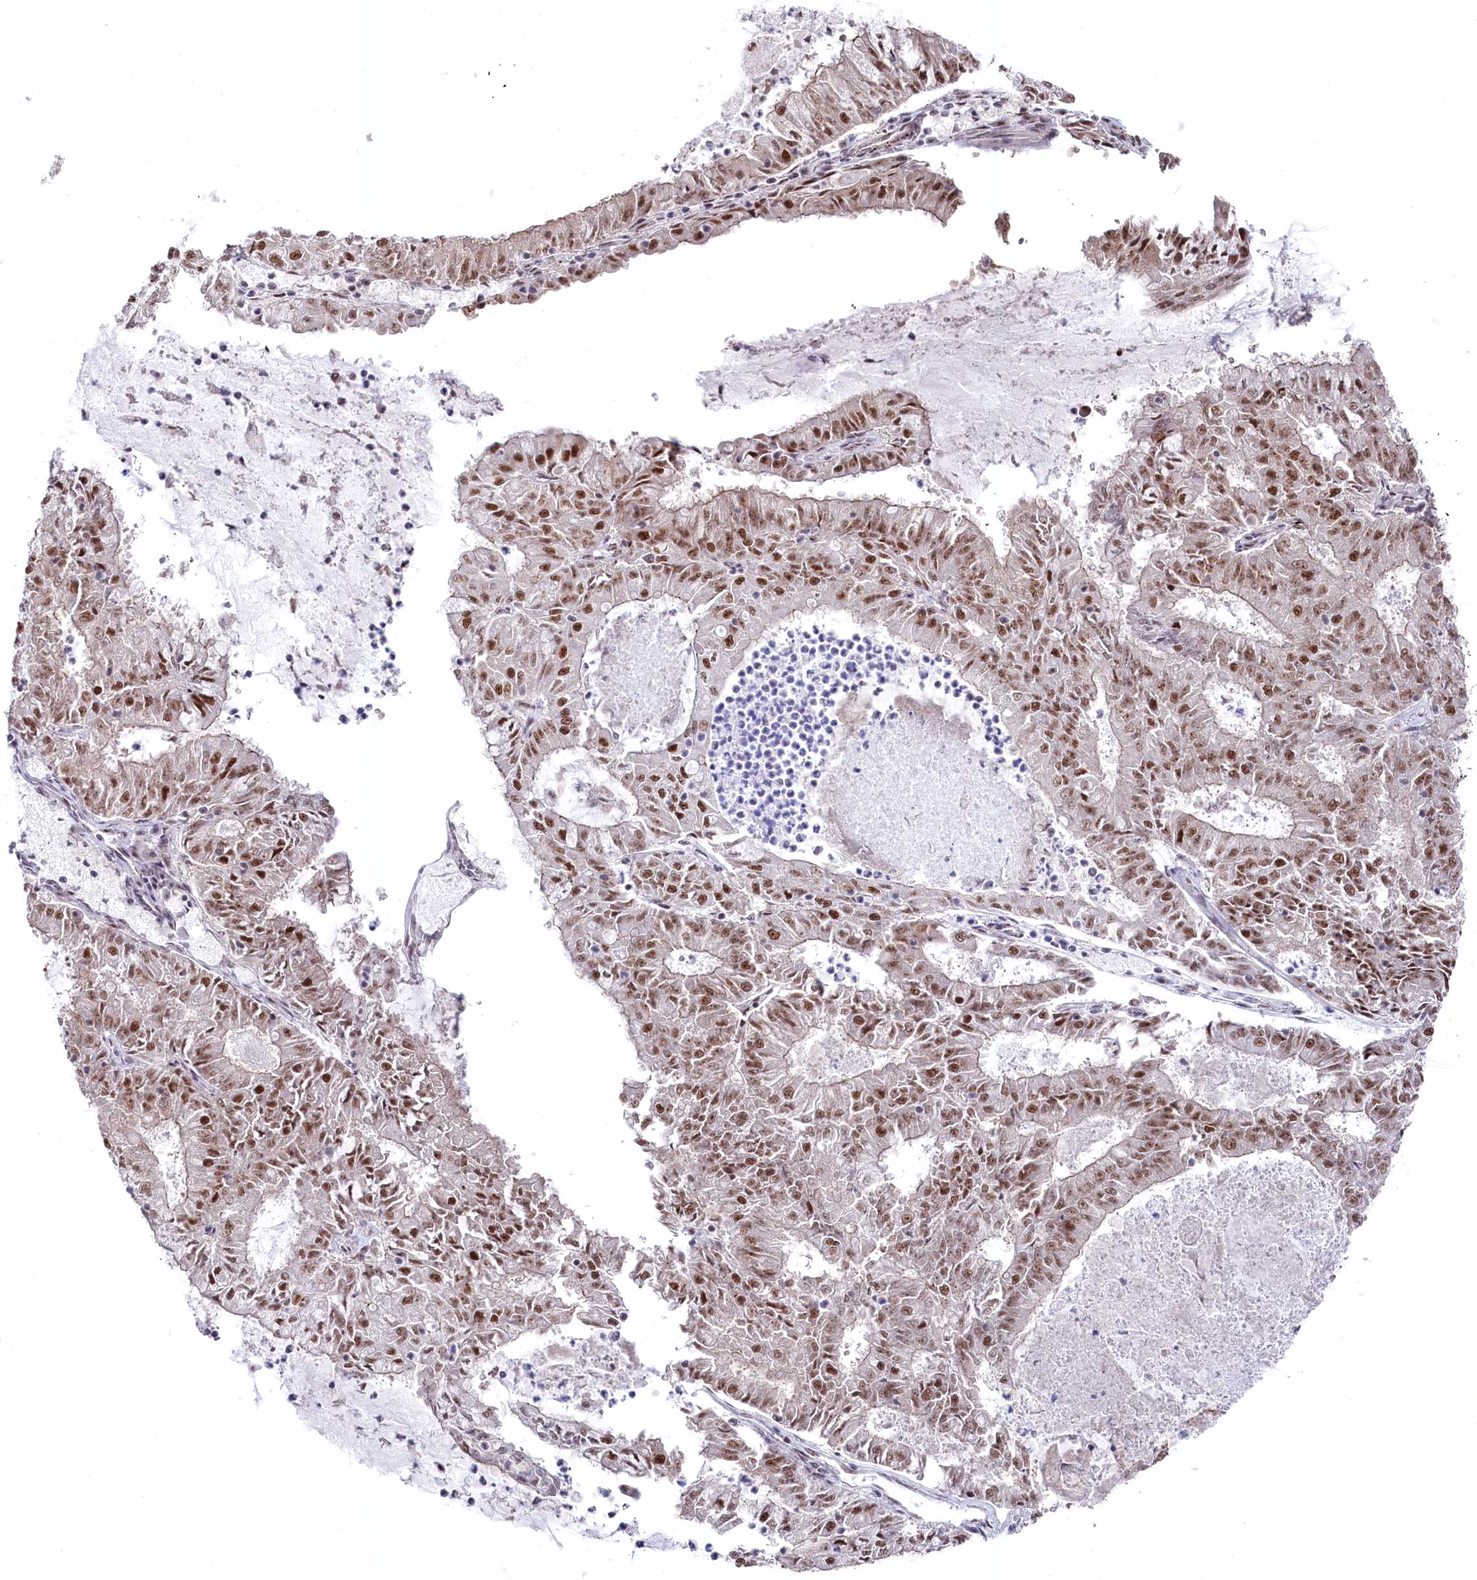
{"staining": {"intensity": "moderate", "quantity": ">75%", "location": "nuclear"}, "tissue": "endometrial cancer", "cell_type": "Tumor cells", "image_type": "cancer", "snomed": [{"axis": "morphology", "description": "Adenocarcinoma, NOS"}, {"axis": "topography", "description": "Endometrium"}], "caption": "IHC of human endometrial cancer demonstrates medium levels of moderate nuclear expression in about >75% of tumor cells.", "gene": "POLR2H", "patient": {"sex": "female", "age": 57}}